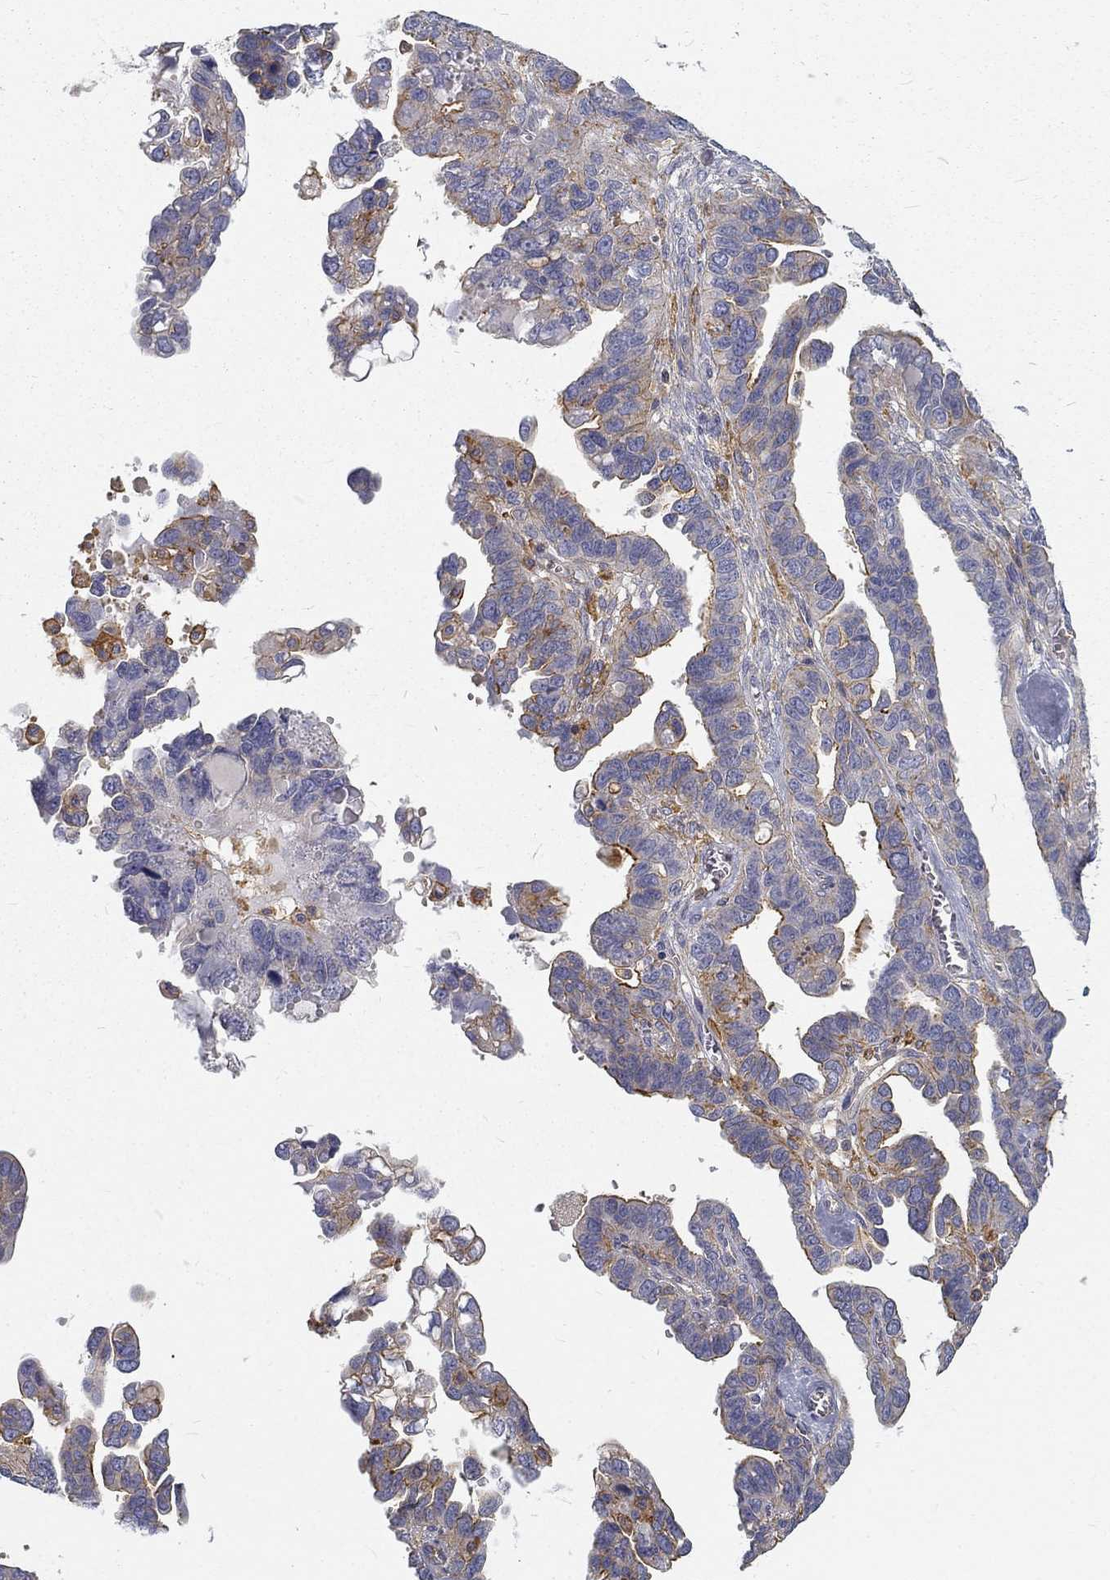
{"staining": {"intensity": "moderate", "quantity": "25%-75%", "location": "cytoplasmic/membranous"}, "tissue": "ovarian cancer", "cell_type": "Tumor cells", "image_type": "cancer", "snomed": [{"axis": "morphology", "description": "Cystadenocarcinoma, serous, NOS"}, {"axis": "topography", "description": "Ovary"}], "caption": "Moderate cytoplasmic/membranous expression is appreciated in approximately 25%-75% of tumor cells in serous cystadenocarcinoma (ovarian).", "gene": "MTMR11", "patient": {"sex": "female", "age": 69}}